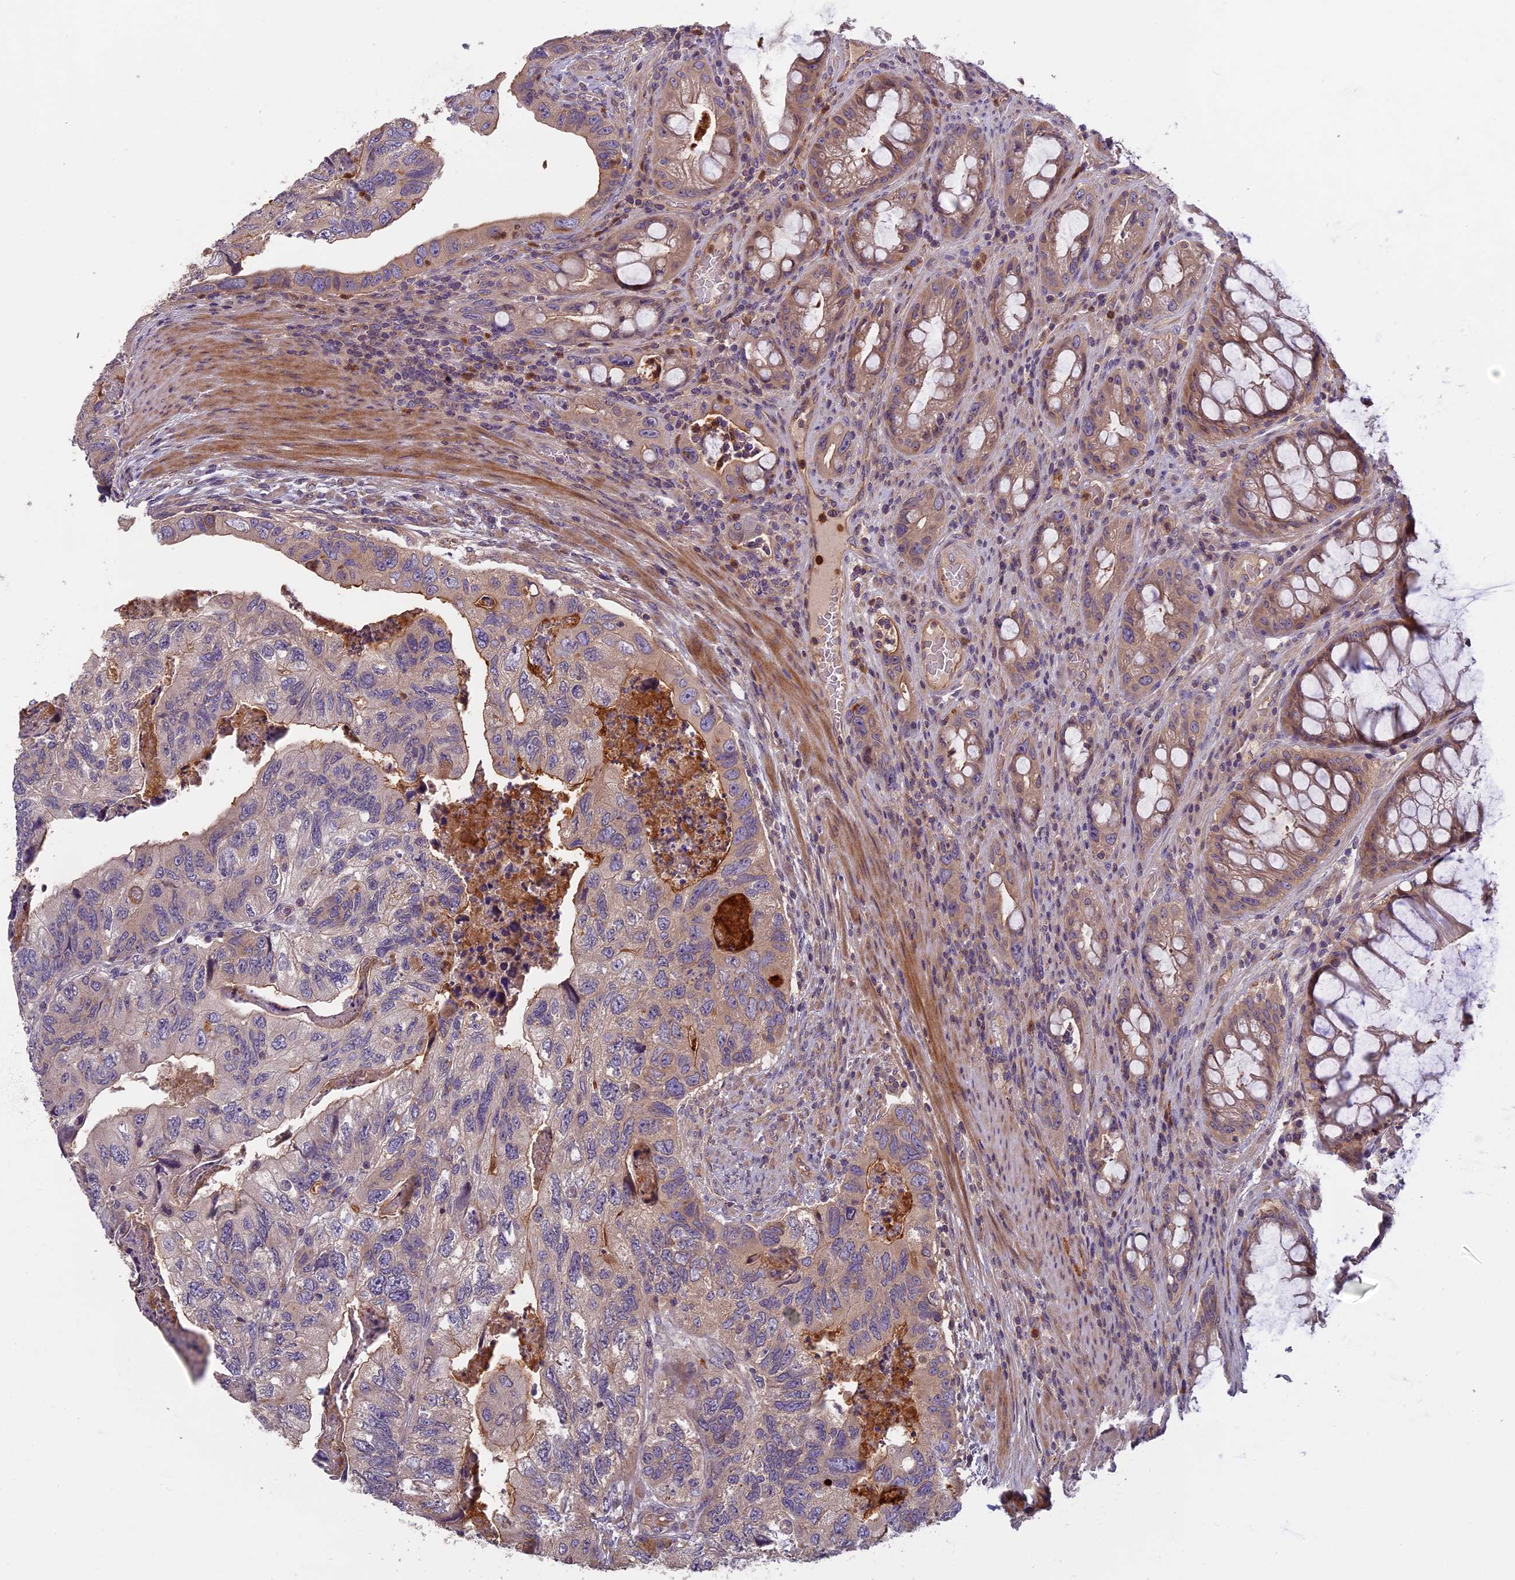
{"staining": {"intensity": "negative", "quantity": "none", "location": "none"}, "tissue": "colorectal cancer", "cell_type": "Tumor cells", "image_type": "cancer", "snomed": [{"axis": "morphology", "description": "Adenocarcinoma, NOS"}, {"axis": "topography", "description": "Rectum"}], "caption": "An IHC photomicrograph of colorectal adenocarcinoma is shown. There is no staining in tumor cells of colorectal adenocarcinoma.", "gene": "AP4E1", "patient": {"sex": "male", "age": 63}}